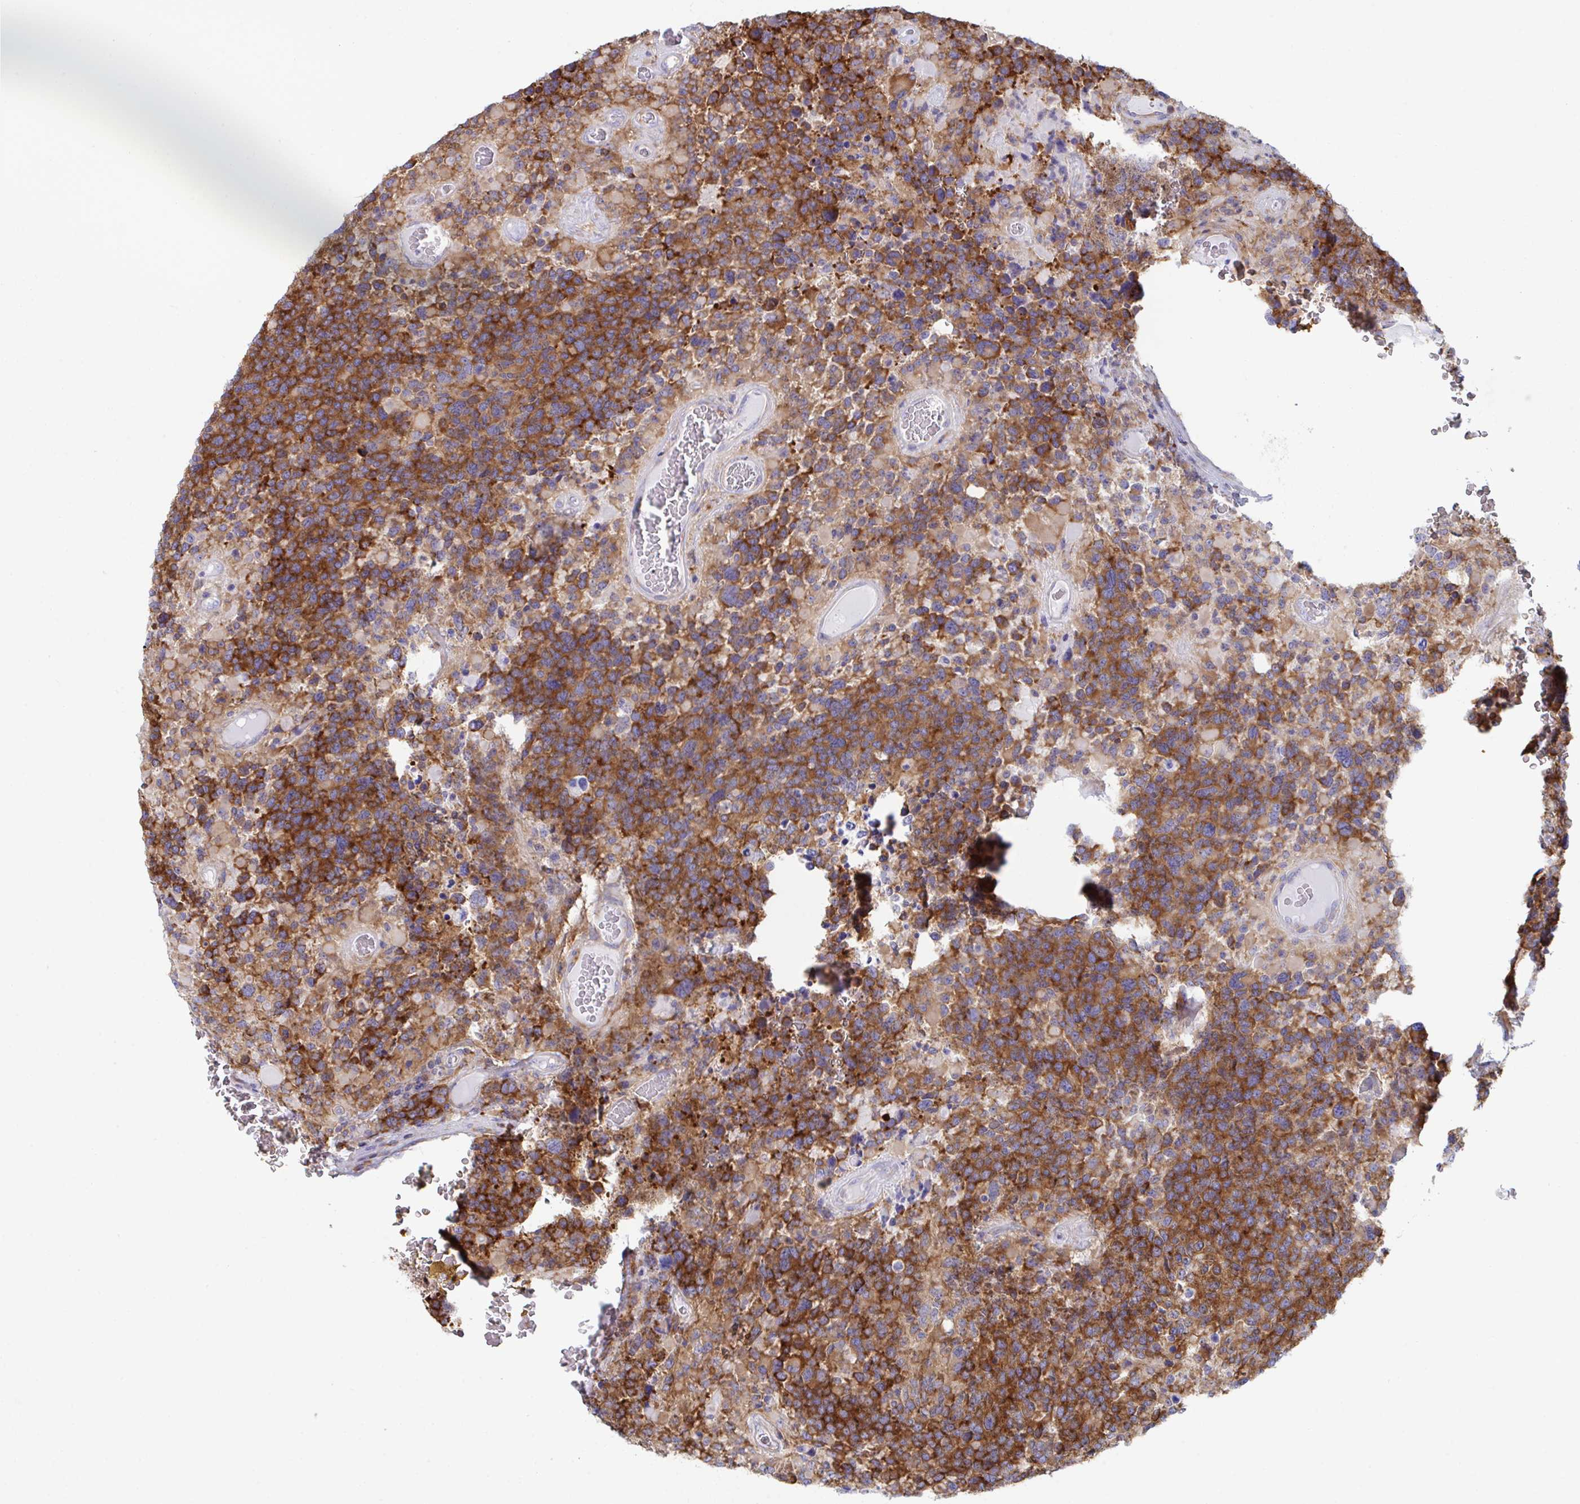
{"staining": {"intensity": "strong", "quantity": ">75%", "location": "cytoplasmic/membranous"}, "tissue": "glioma", "cell_type": "Tumor cells", "image_type": "cancer", "snomed": [{"axis": "morphology", "description": "Glioma, malignant, High grade"}, {"axis": "topography", "description": "Brain"}], "caption": "Brown immunohistochemical staining in malignant glioma (high-grade) demonstrates strong cytoplasmic/membranous expression in about >75% of tumor cells. Using DAB (brown) and hematoxylin (blue) stains, captured at high magnification using brightfield microscopy.", "gene": "WNK1", "patient": {"sex": "female", "age": 40}}